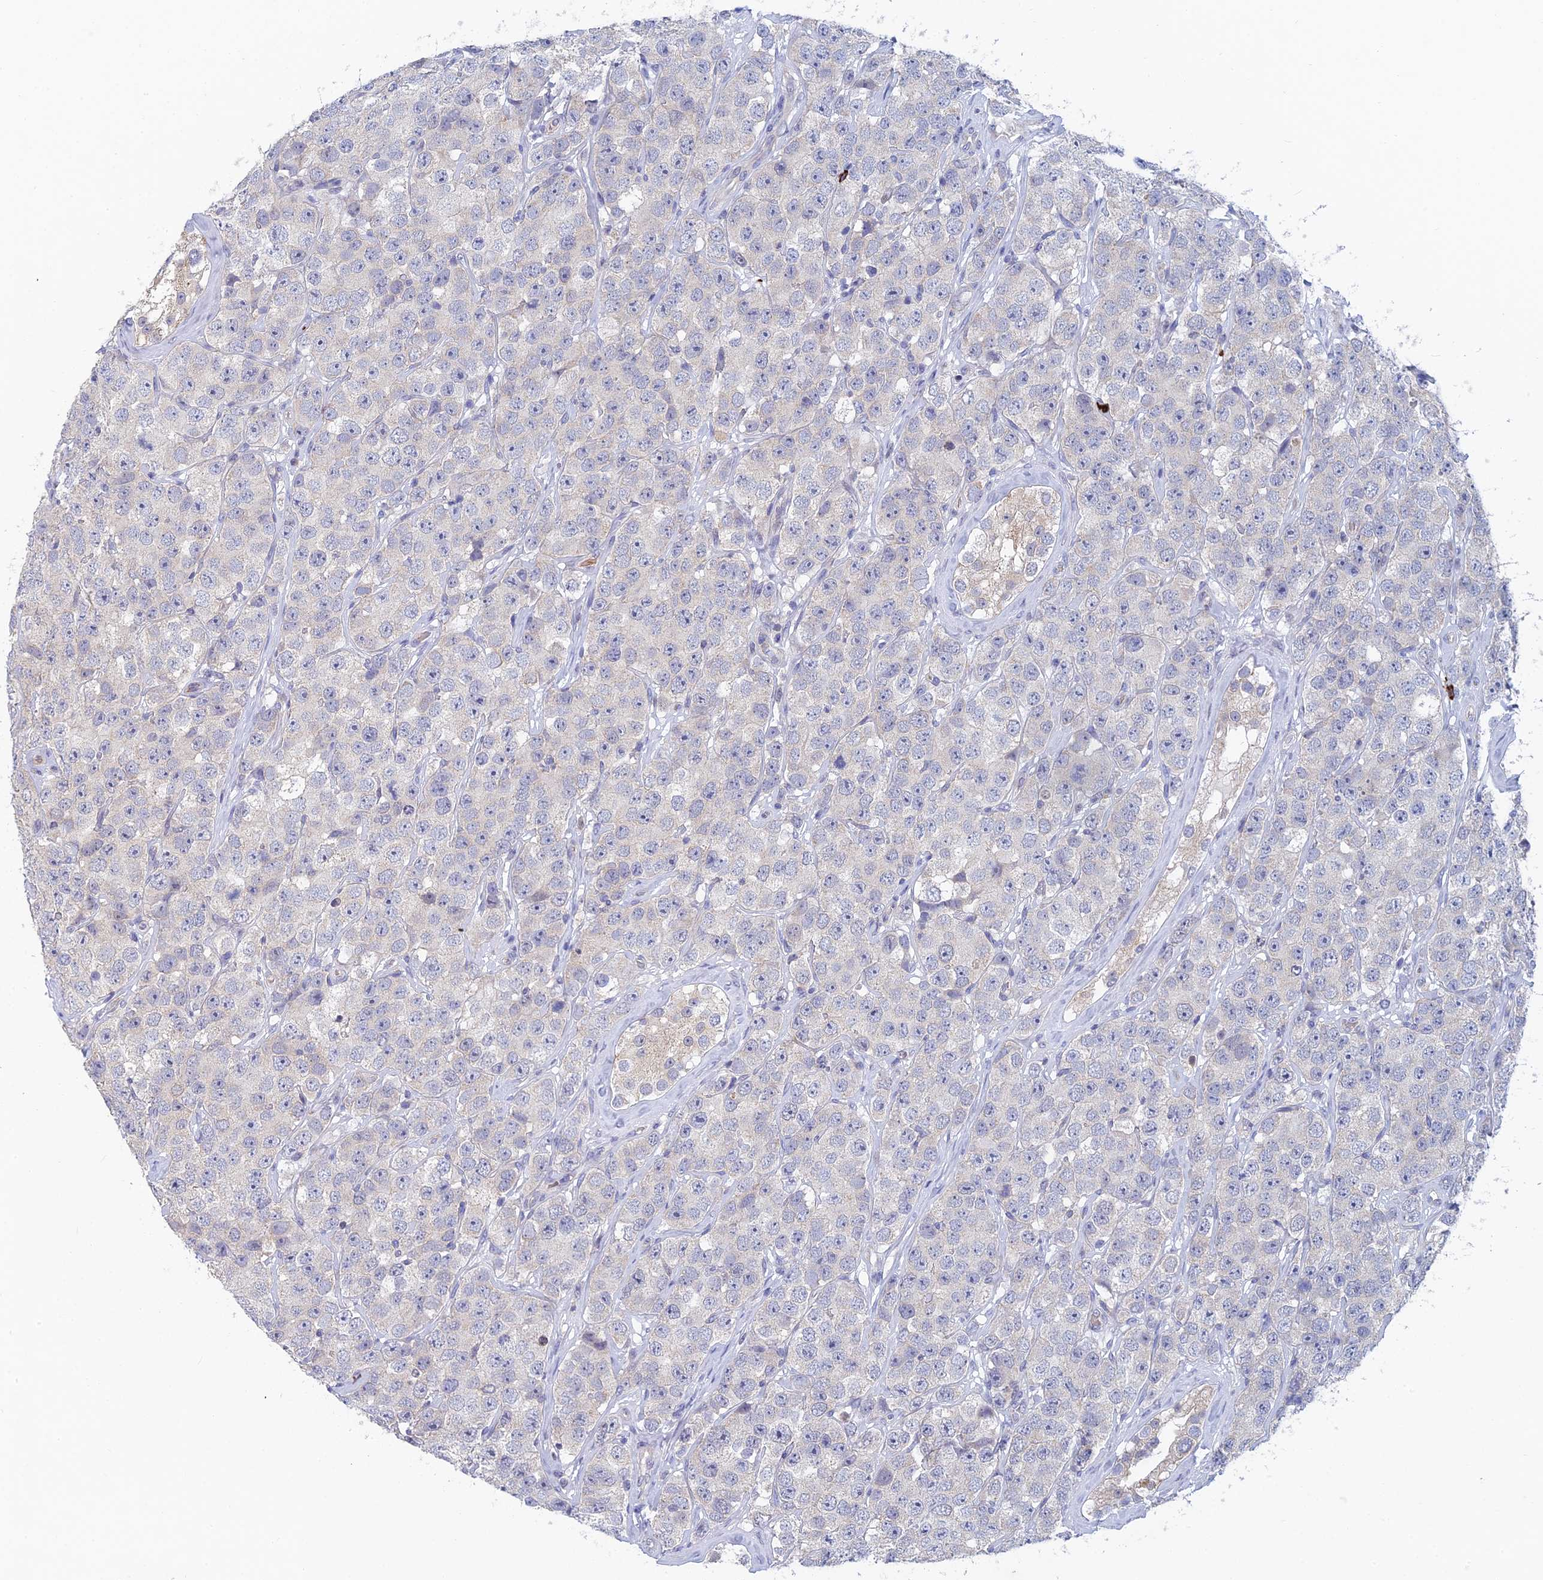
{"staining": {"intensity": "negative", "quantity": "none", "location": "none"}, "tissue": "testis cancer", "cell_type": "Tumor cells", "image_type": "cancer", "snomed": [{"axis": "morphology", "description": "Seminoma, NOS"}, {"axis": "topography", "description": "Testis"}], "caption": "This is an immunohistochemistry image of human testis cancer (seminoma). There is no positivity in tumor cells.", "gene": "GIPC1", "patient": {"sex": "male", "age": 28}}